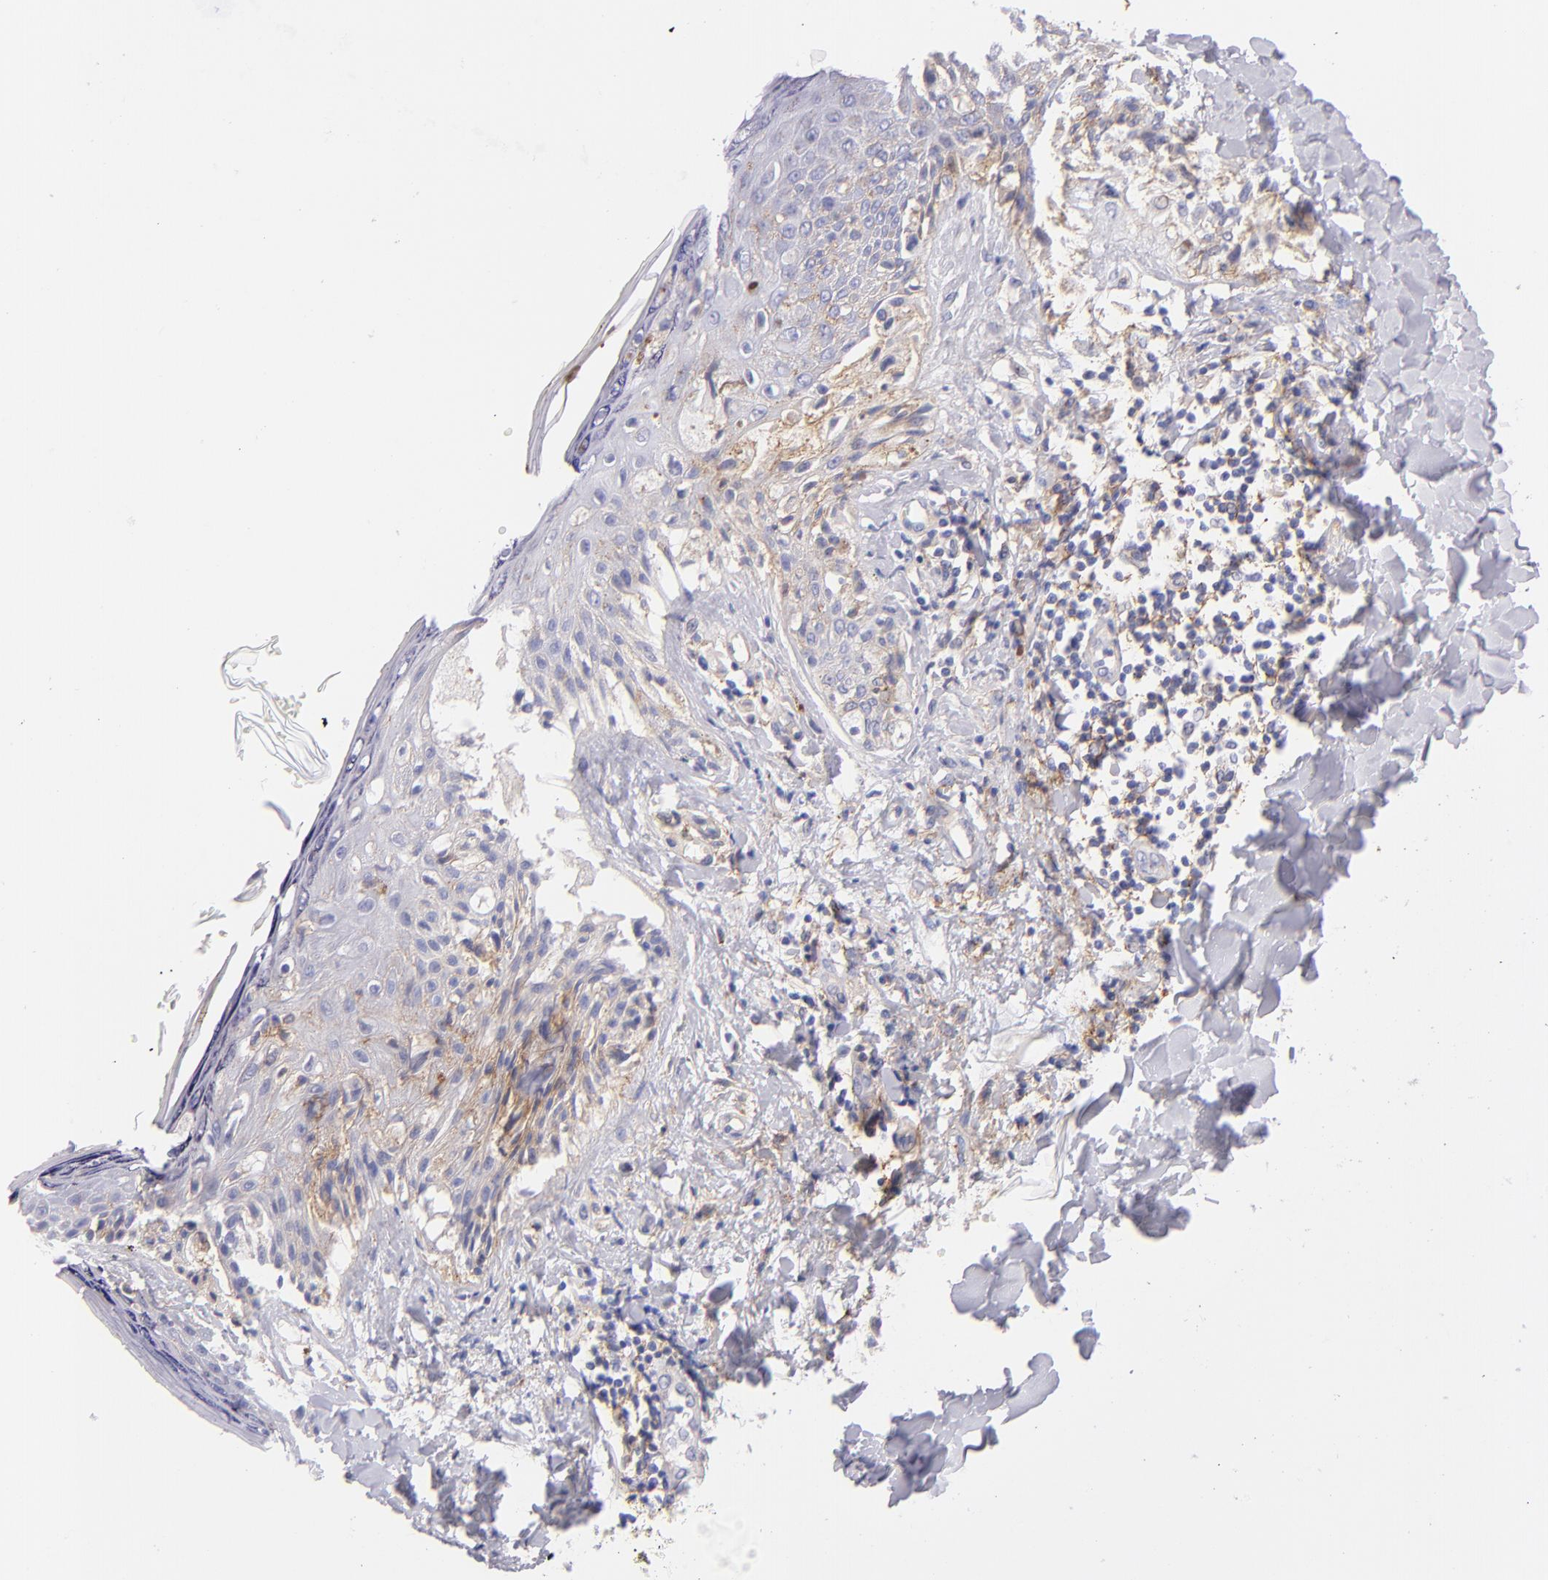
{"staining": {"intensity": "negative", "quantity": "none", "location": "none"}, "tissue": "melanoma", "cell_type": "Tumor cells", "image_type": "cancer", "snomed": [{"axis": "morphology", "description": "Malignant melanoma, NOS"}, {"axis": "topography", "description": "Skin"}], "caption": "IHC of human melanoma exhibits no positivity in tumor cells.", "gene": "CD81", "patient": {"sex": "female", "age": 82}}